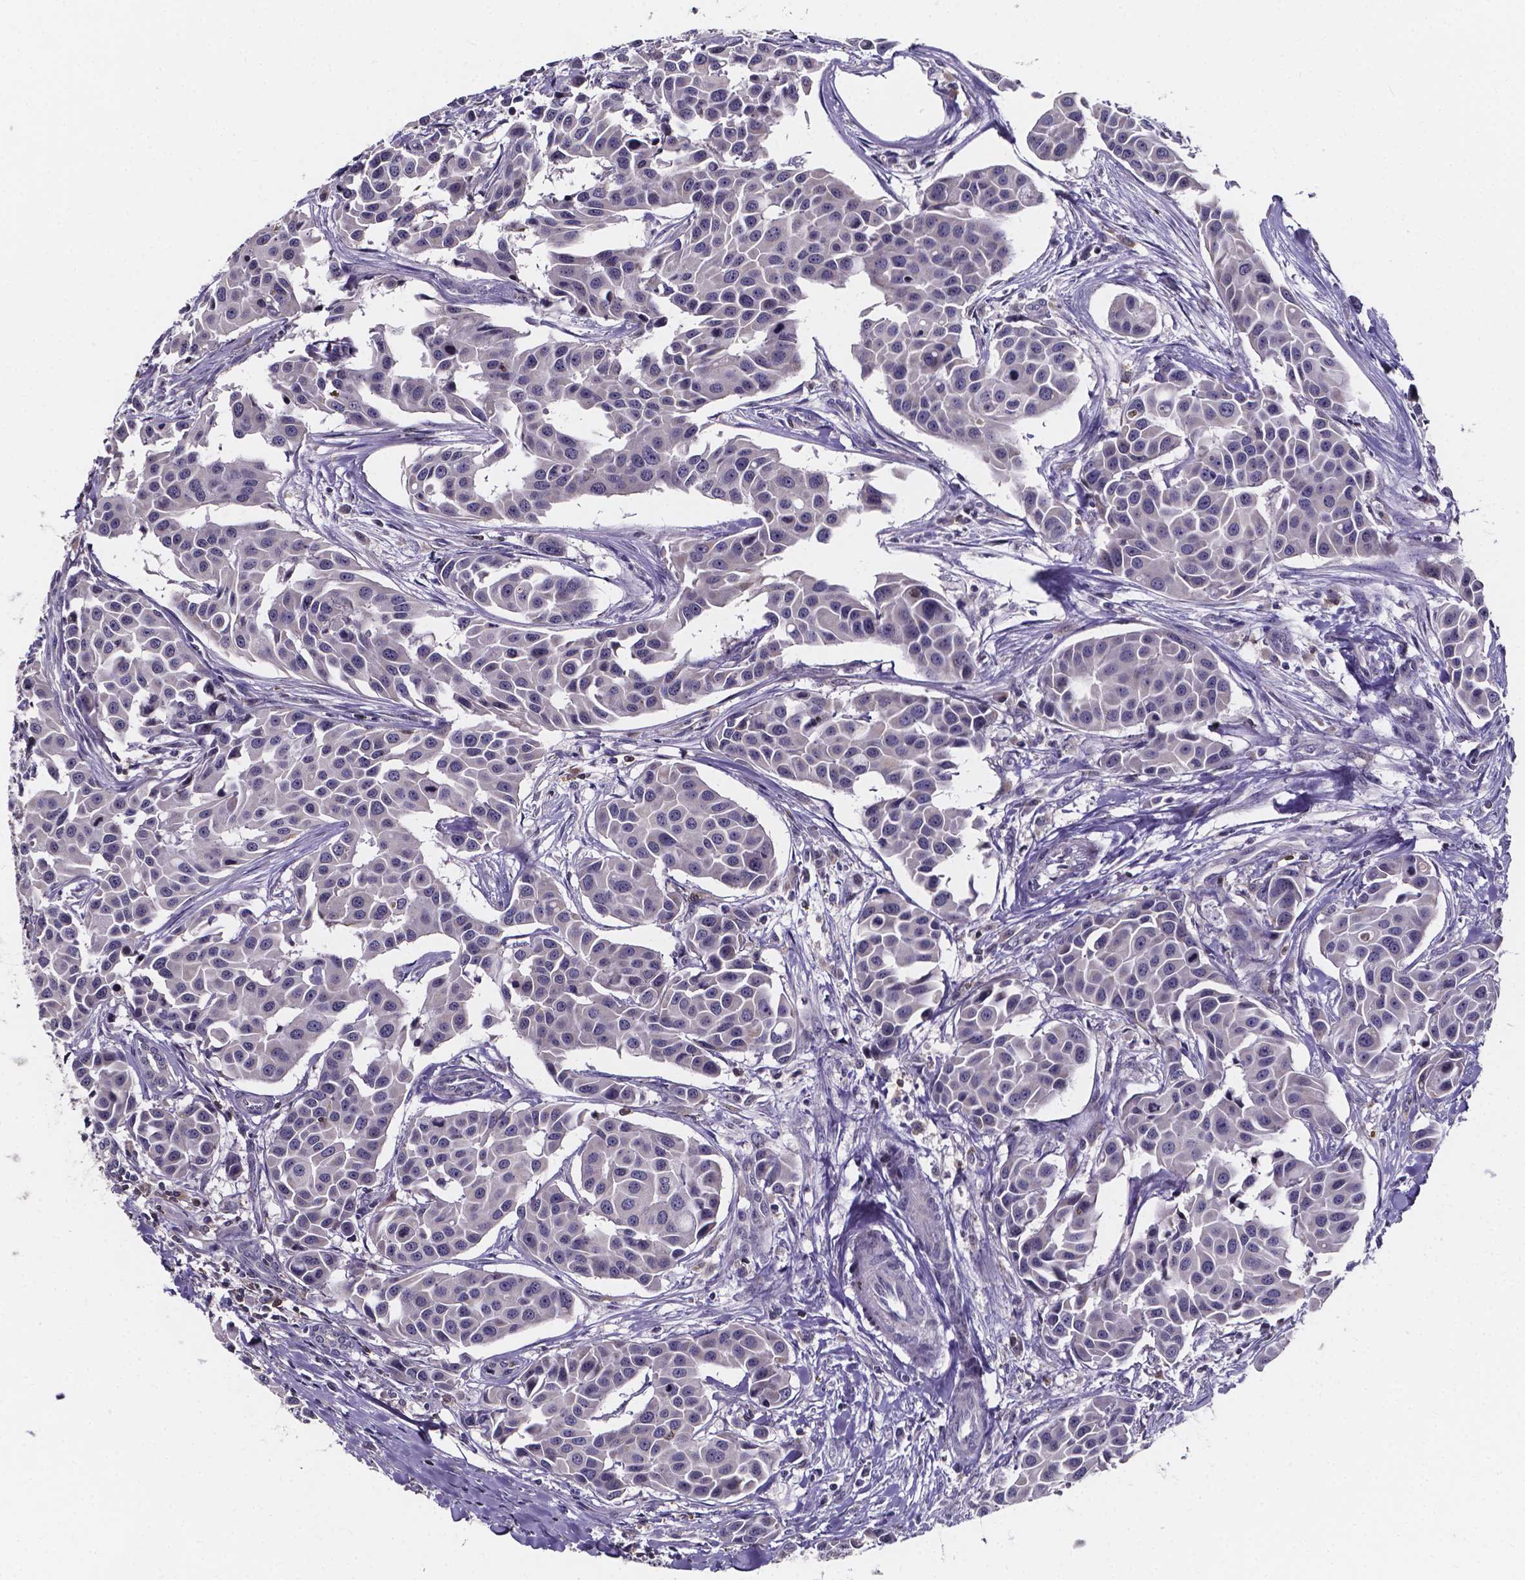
{"staining": {"intensity": "negative", "quantity": "none", "location": "none"}, "tissue": "head and neck cancer", "cell_type": "Tumor cells", "image_type": "cancer", "snomed": [{"axis": "morphology", "description": "Adenocarcinoma, NOS"}, {"axis": "topography", "description": "Head-Neck"}], "caption": "Immunohistochemistry (IHC) image of neoplastic tissue: head and neck cancer stained with DAB (3,3'-diaminobenzidine) shows no significant protein positivity in tumor cells.", "gene": "THEMIS", "patient": {"sex": "male", "age": 76}}